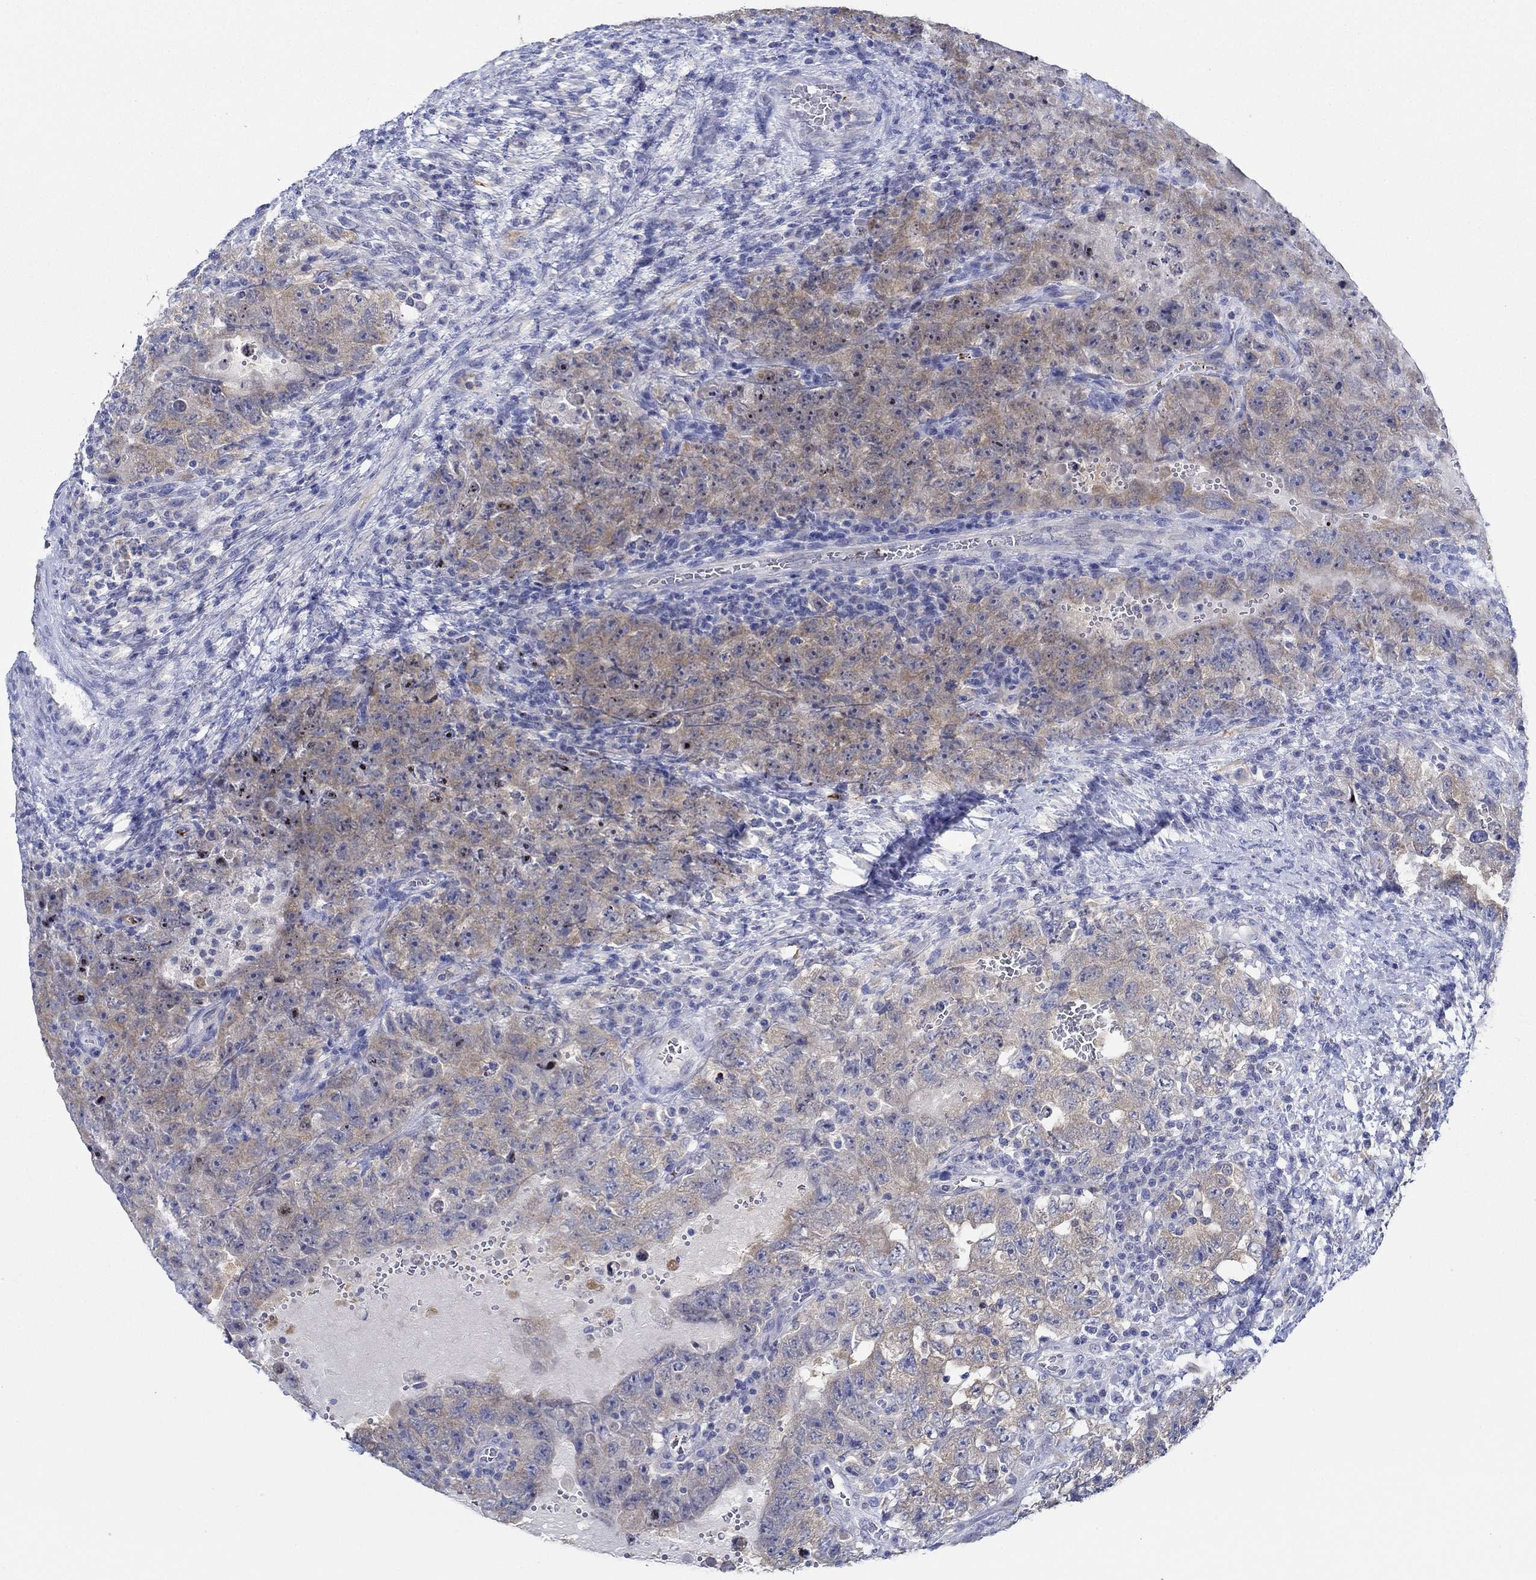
{"staining": {"intensity": "weak", "quantity": "25%-75%", "location": "cytoplasmic/membranous"}, "tissue": "testis cancer", "cell_type": "Tumor cells", "image_type": "cancer", "snomed": [{"axis": "morphology", "description": "Carcinoma, Embryonal, NOS"}, {"axis": "topography", "description": "Testis"}], "caption": "Testis cancer tissue displays weak cytoplasmic/membranous staining in about 25%-75% of tumor cells, visualized by immunohistochemistry. (DAB = brown stain, brightfield microscopy at high magnification).", "gene": "SLC27A3", "patient": {"sex": "male", "age": 26}}